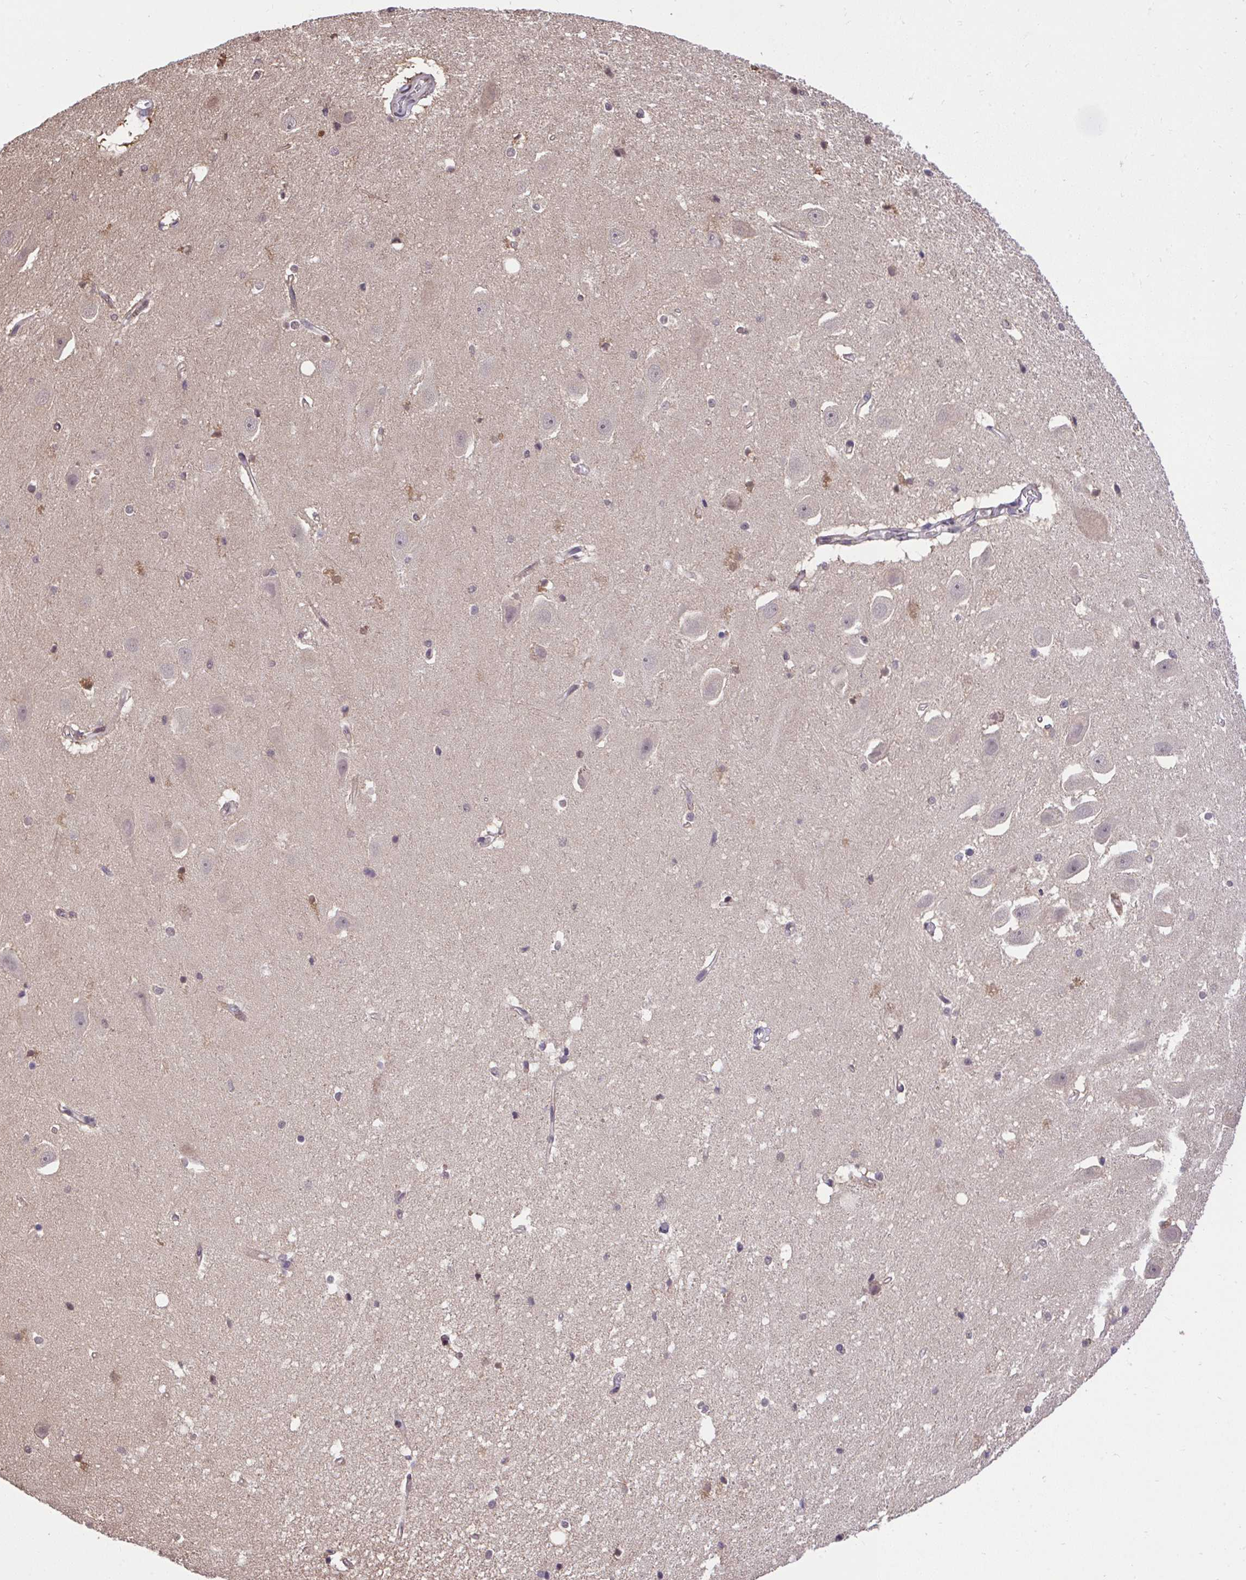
{"staining": {"intensity": "weak", "quantity": "25%-75%", "location": "nuclear"}, "tissue": "hippocampus", "cell_type": "Glial cells", "image_type": "normal", "snomed": [{"axis": "morphology", "description": "Normal tissue, NOS"}, {"axis": "topography", "description": "Hippocampus"}], "caption": "Hippocampus stained with immunohistochemistry reveals weak nuclear expression in about 25%-75% of glial cells.", "gene": "GLIS3", "patient": {"sex": "male", "age": 63}}